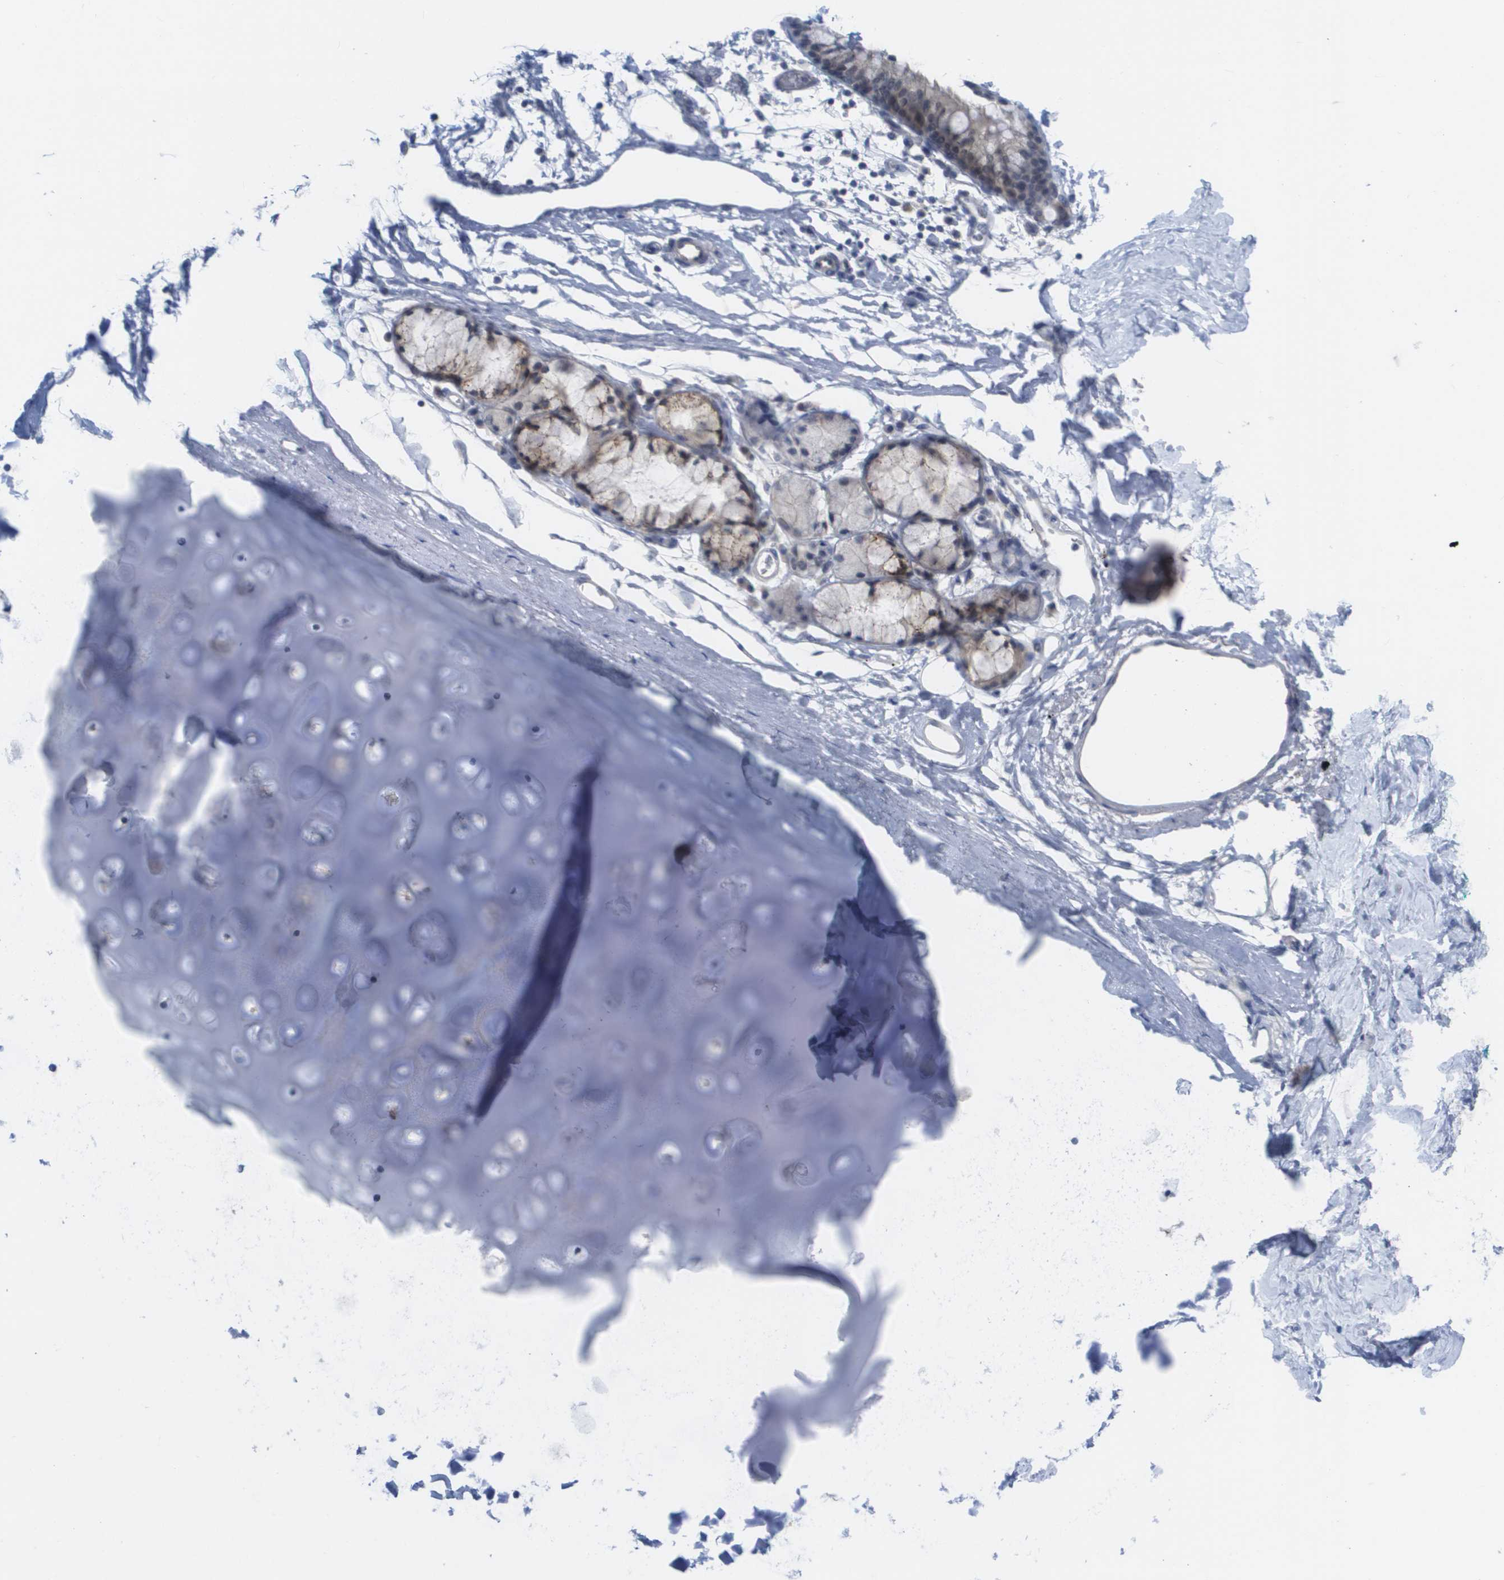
{"staining": {"intensity": "negative", "quantity": "none", "location": "none"}, "tissue": "adipose tissue", "cell_type": "Adipocytes", "image_type": "normal", "snomed": [{"axis": "morphology", "description": "Normal tissue, NOS"}, {"axis": "topography", "description": "Bronchus"}], "caption": "Unremarkable adipose tissue was stained to show a protein in brown. There is no significant expression in adipocytes. (Brightfield microscopy of DAB immunohistochemistry at high magnification).", "gene": "PDE4A", "patient": {"sex": "female", "age": 73}}